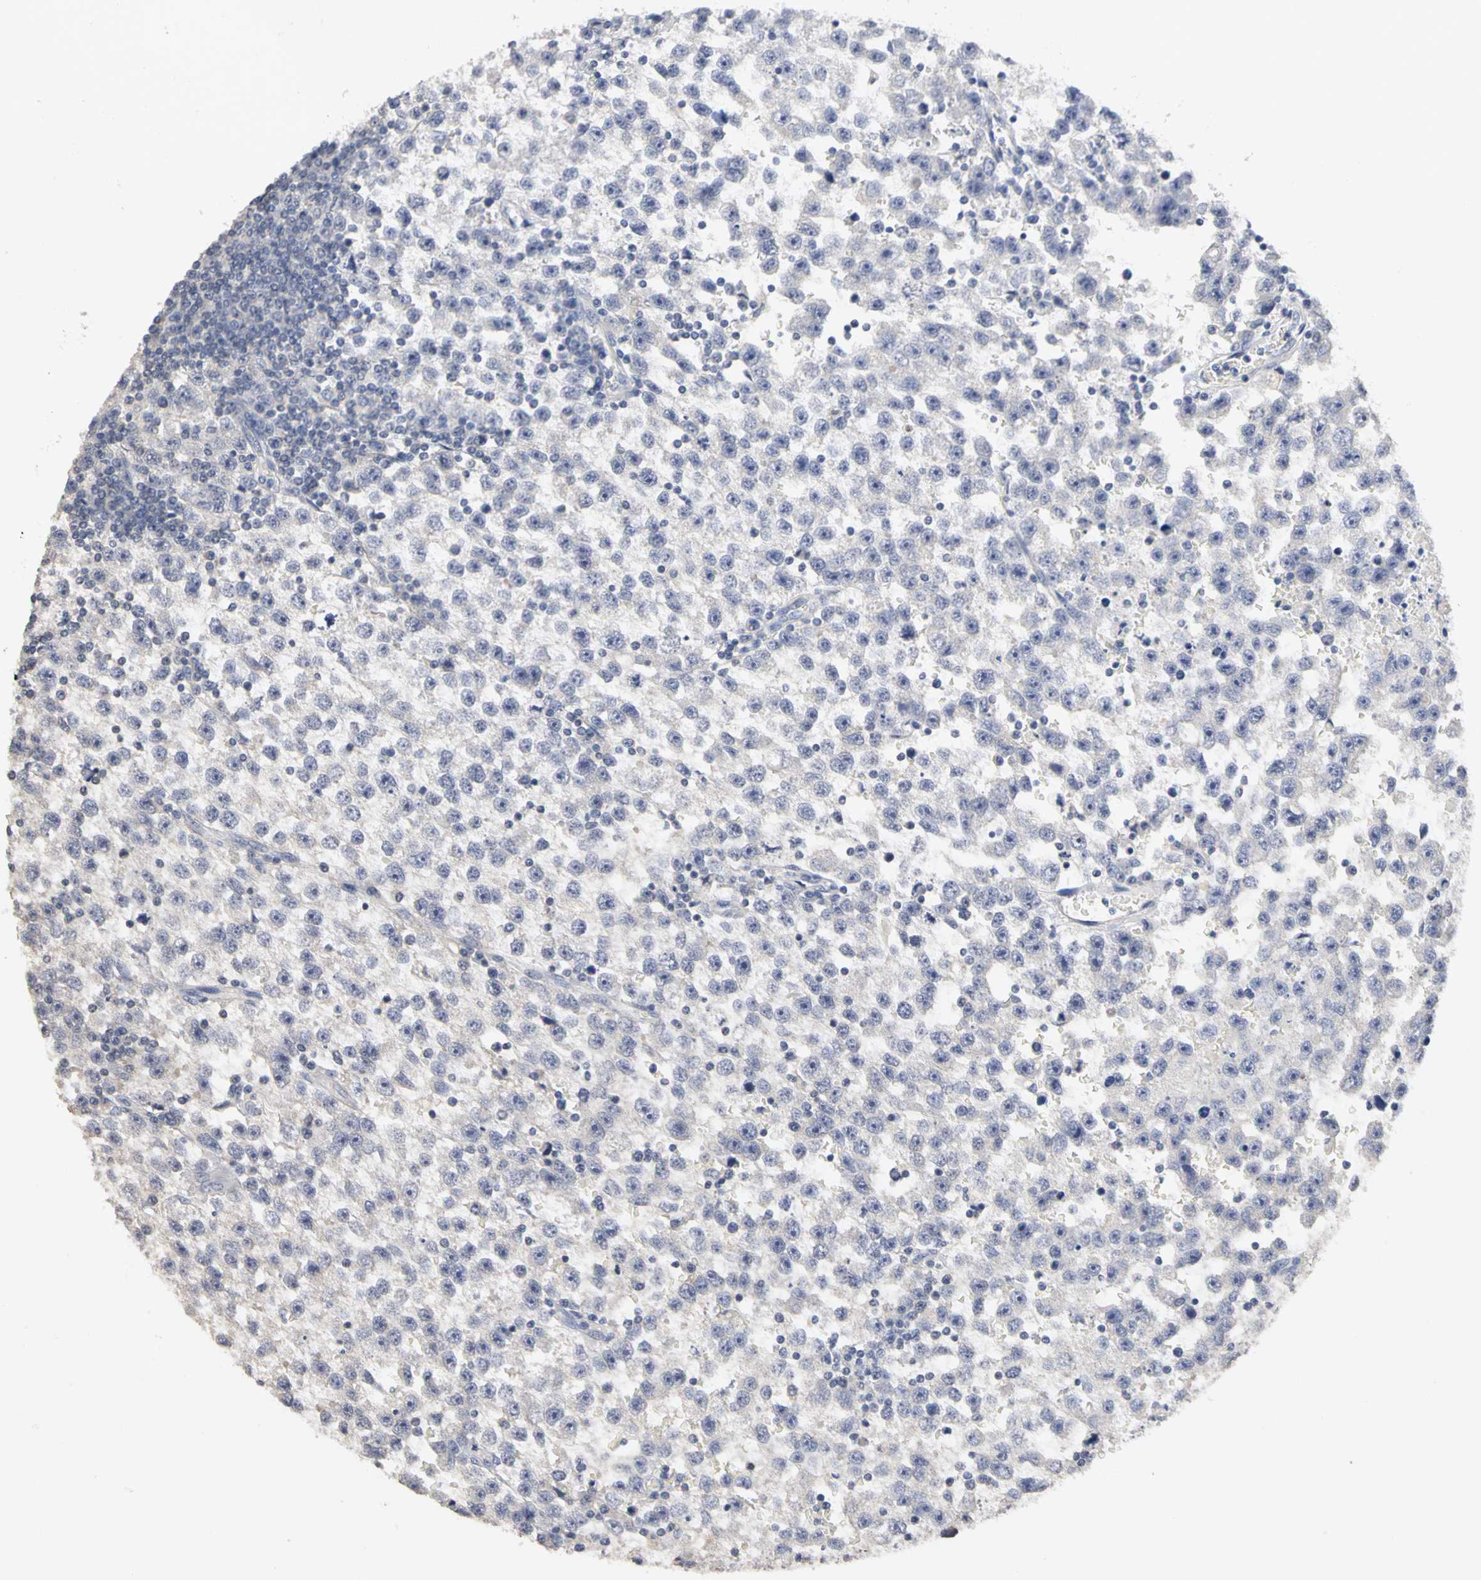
{"staining": {"intensity": "negative", "quantity": "none", "location": "none"}, "tissue": "testis cancer", "cell_type": "Tumor cells", "image_type": "cancer", "snomed": [{"axis": "morphology", "description": "Seminoma, NOS"}, {"axis": "topography", "description": "Testis"}], "caption": "A histopathology image of human seminoma (testis) is negative for staining in tumor cells.", "gene": "PGR", "patient": {"sex": "male", "age": 33}}